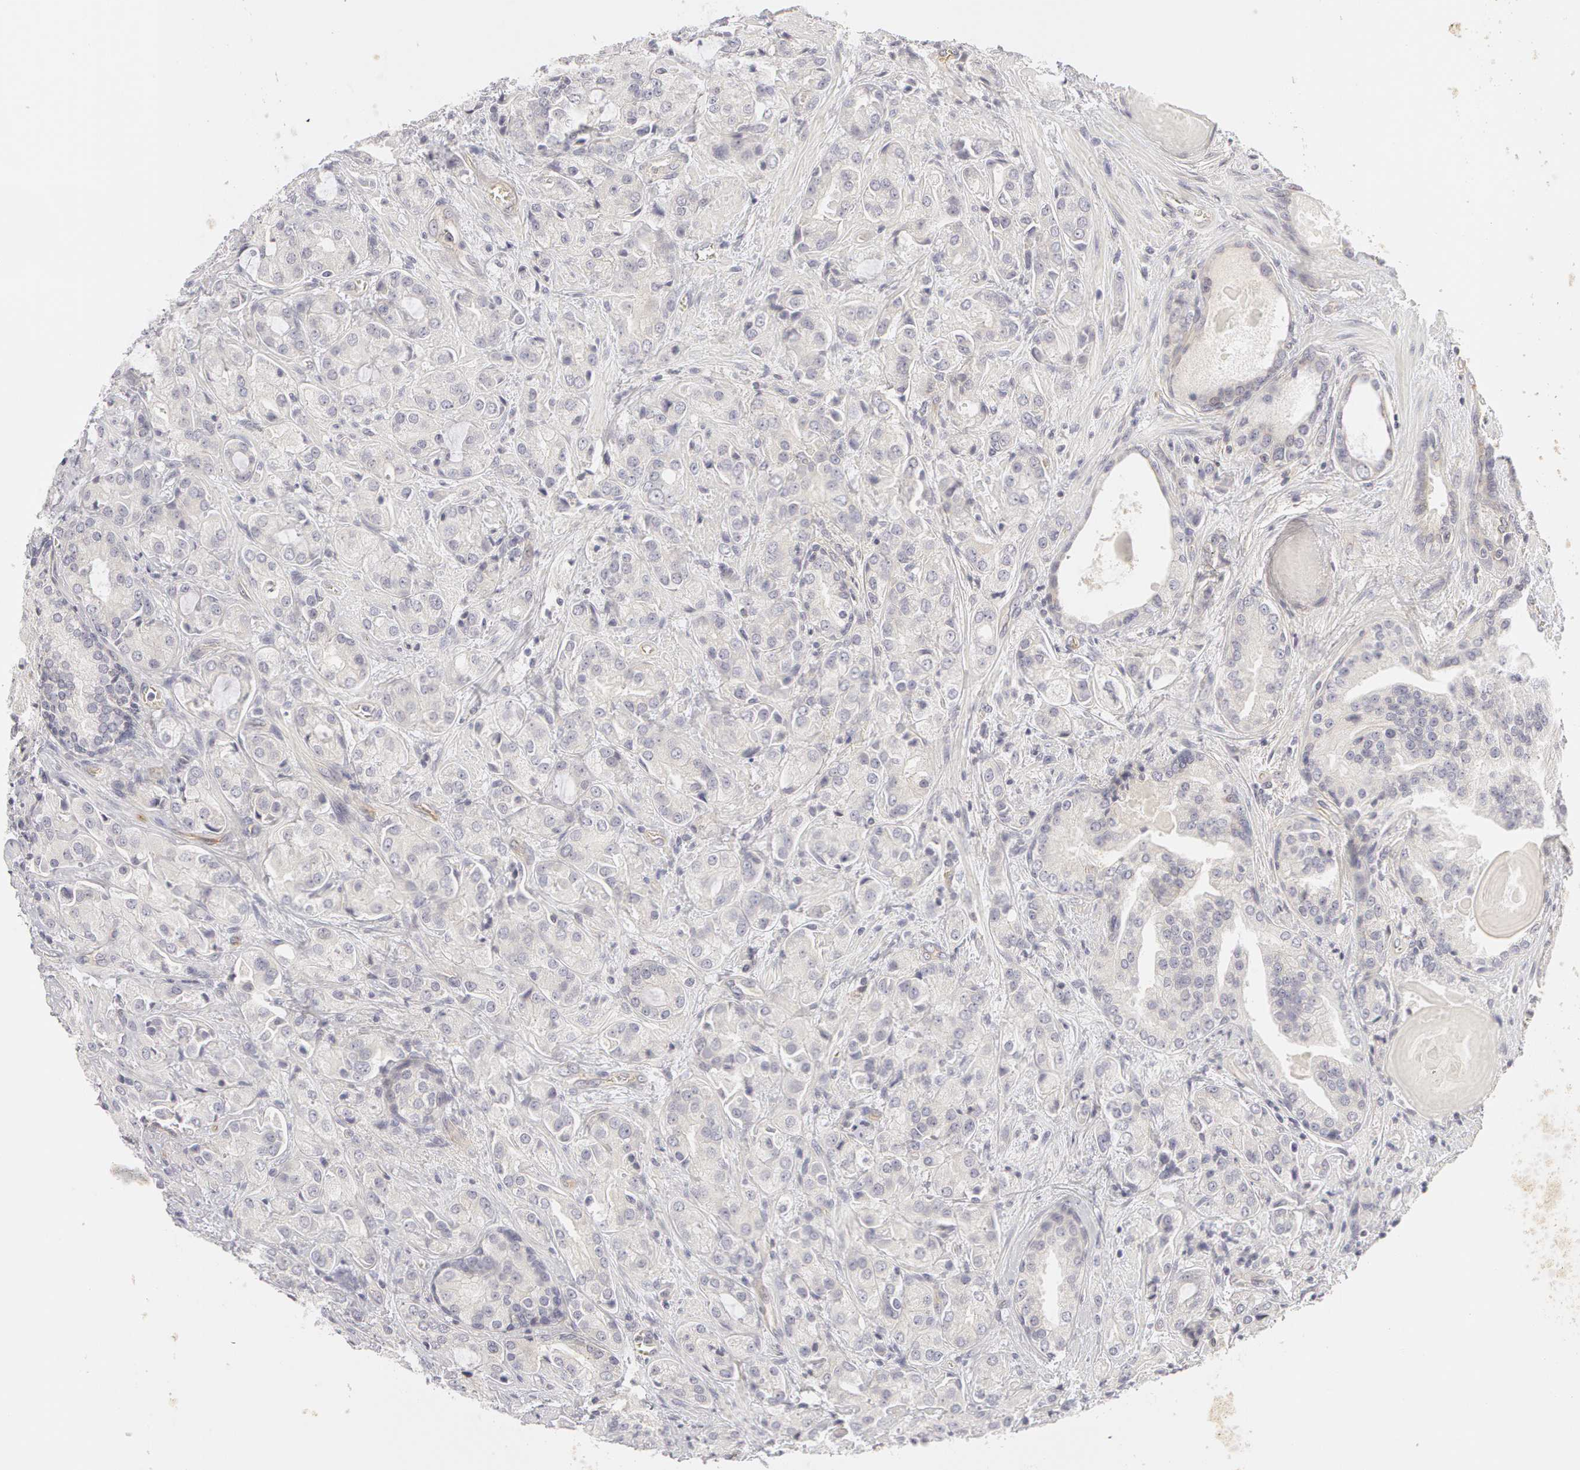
{"staining": {"intensity": "negative", "quantity": "none", "location": "none"}, "tissue": "prostate cancer", "cell_type": "Tumor cells", "image_type": "cancer", "snomed": [{"axis": "morphology", "description": "Adenocarcinoma, Medium grade"}, {"axis": "topography", "description": "Prostate"}], "caption": "This histopathology image is of prostate adenocarcinoma (medium-grade) stained with IHC to label a protein in brown with the nuclei are counter-stained blue. There is no positivity in tumor cells.", "gene": "ABCB1", "patient": {"sex": "male", "age": 70}}